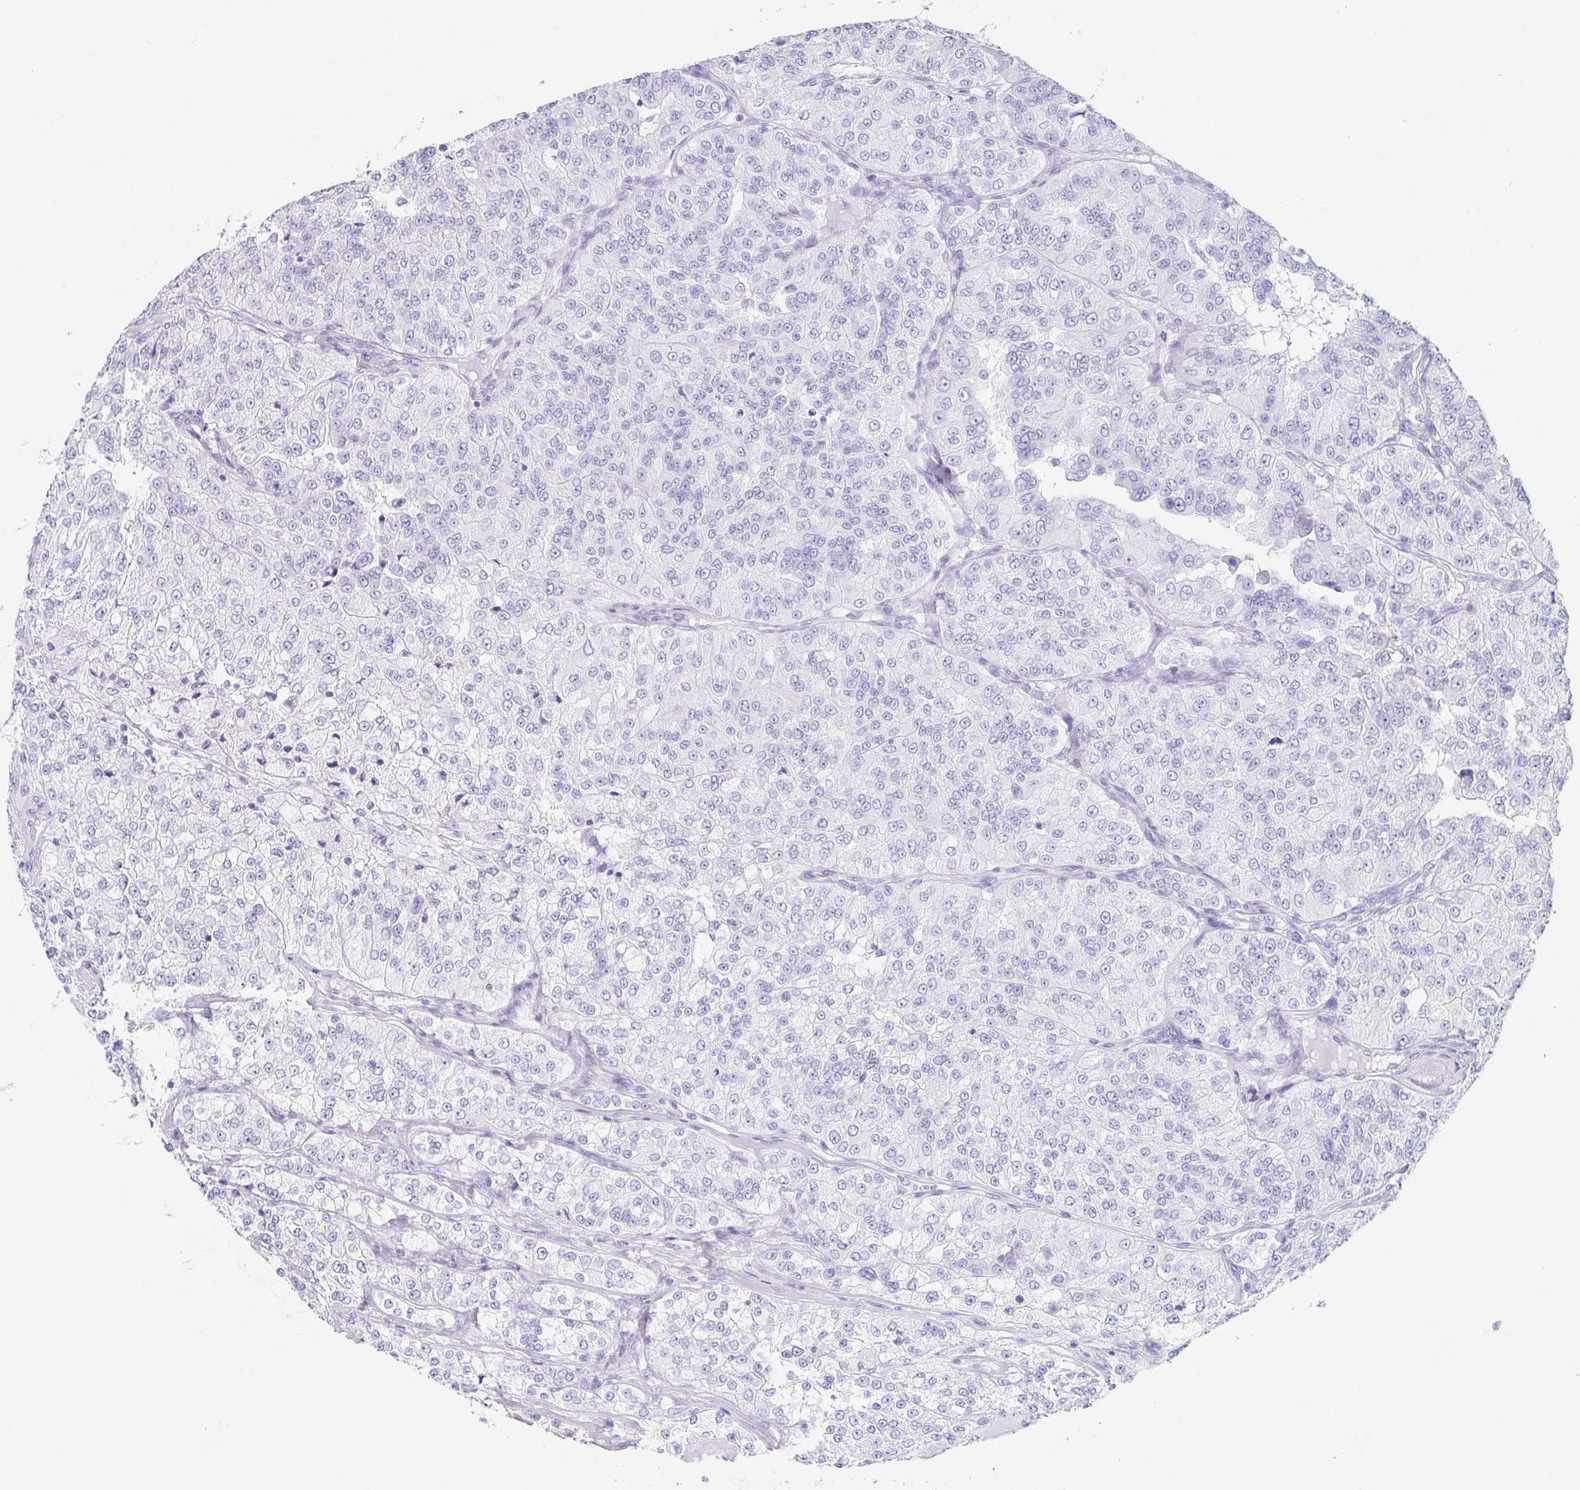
{"staining": {"intensity": "negative", "quantity": "none", "location": "none"}, "tissue": "renal cancer", "cell_type": "Tumor cells", "image_type": "cancer", "snomed": [{"axis": "morphology", "description": "Adenocarcinoma, NOS"}, {"axis": "topography", "description": "Kidney"}], "caption": "The micrograph displays no significant expression in tumor cells of renal cancer.", "gene": "CLDND2", "patient": {"sex": "female", "age": 63}}